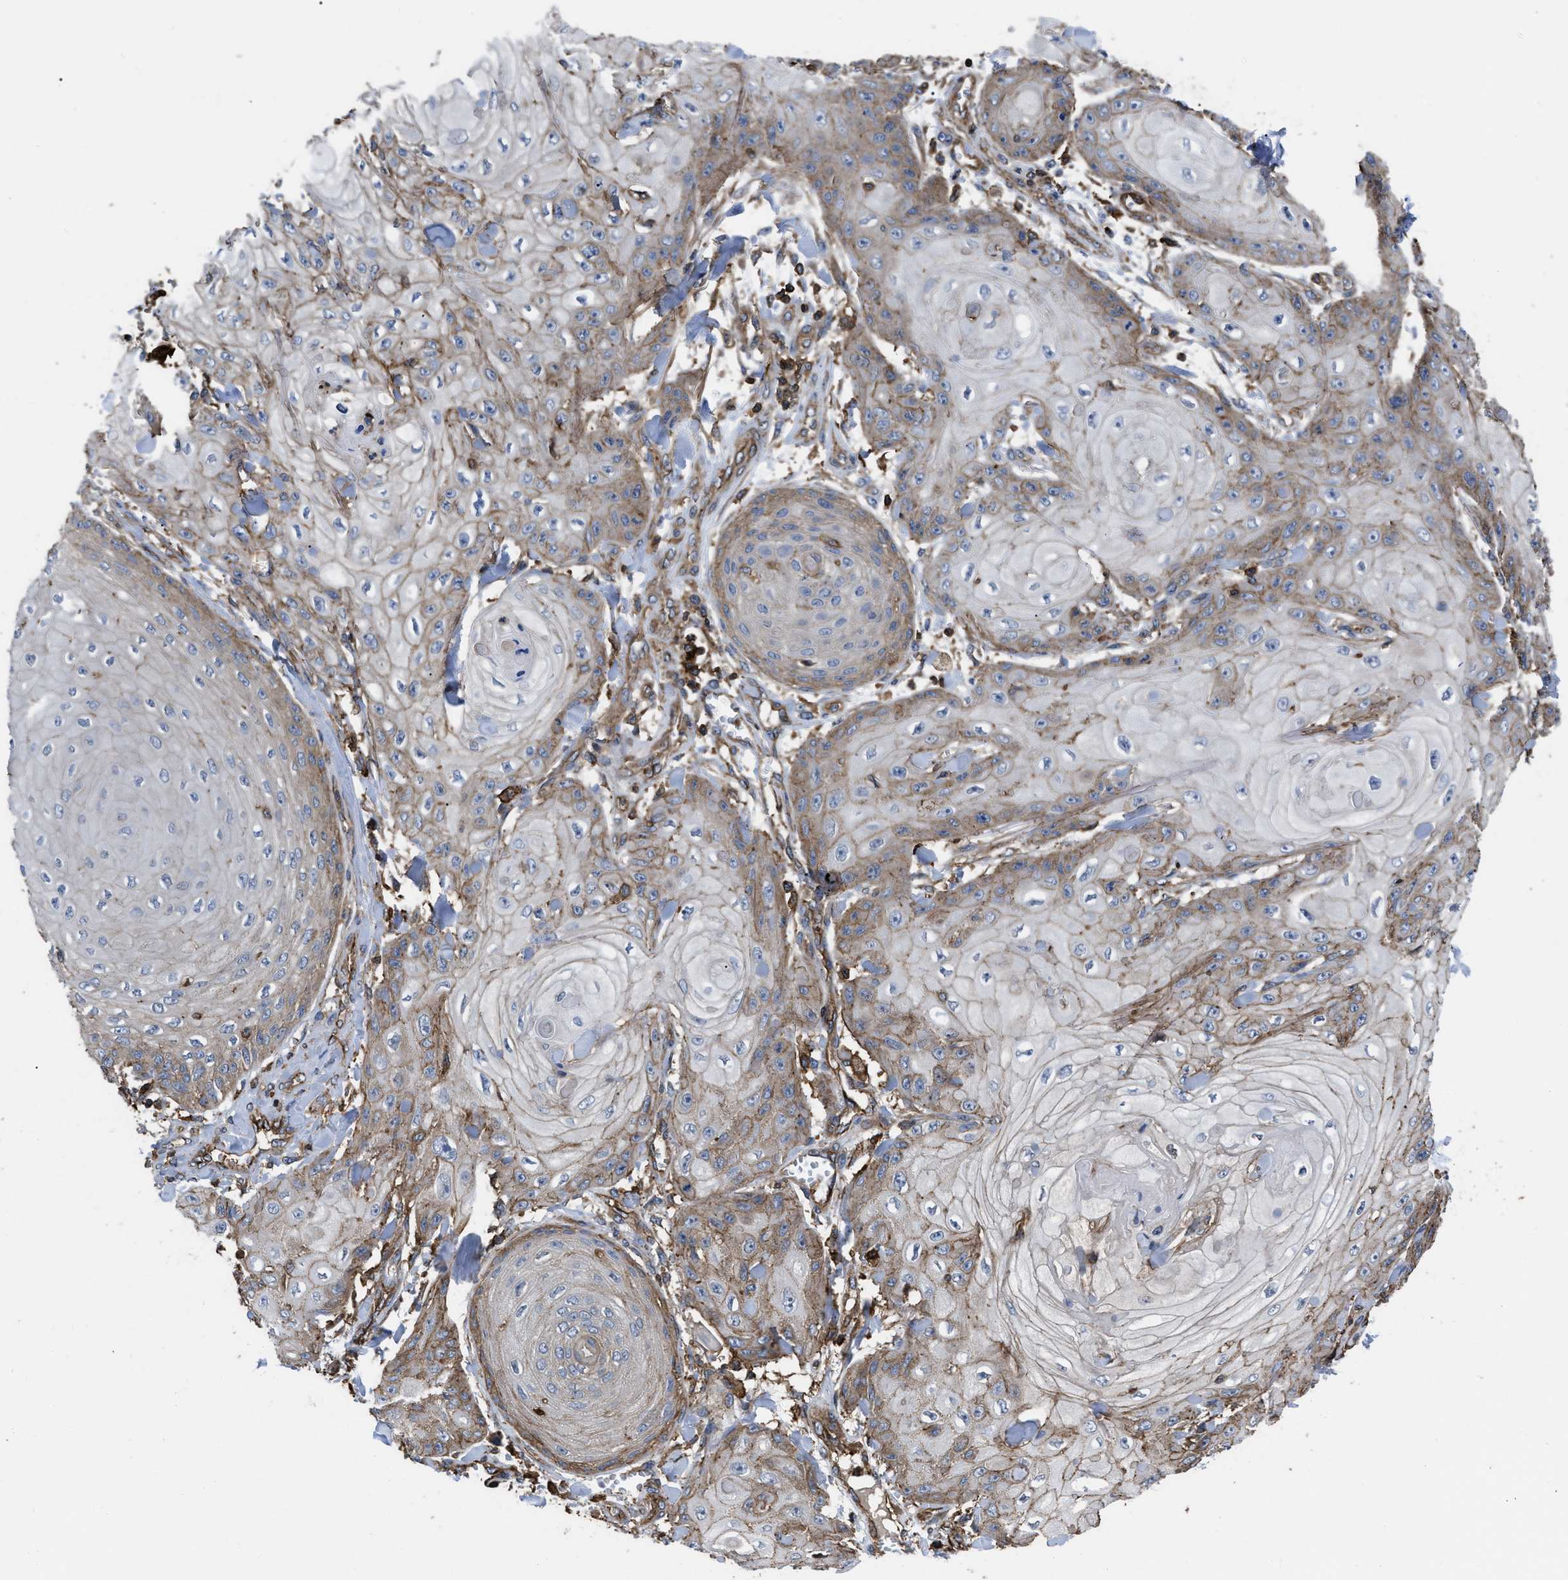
{"staining": {"intensity": "weak", "quantity": ">75%", "location": "cytoplasmic/membranous"}, "tissue": "skin cancer", "cell_type": "Tumor cells", "image_type": "cancer", "snomed": [{"axis": "morphology", "description": "Squamous cell carcinoma, NOS"}, {"axis": "topography", "description": "Skin"}], "caption": "IHC micrograph of neoplastic tissue: skin squamous cell carcinoma stained using IHC shows low levels of weak protein expression localized specifically in the cytoplasmic/membranous of tumor cells, appearing as a cytoplasmic/membranous brown color.", "gene": "SCUBE2", "patient": {"sex": "male", "age": 74}}